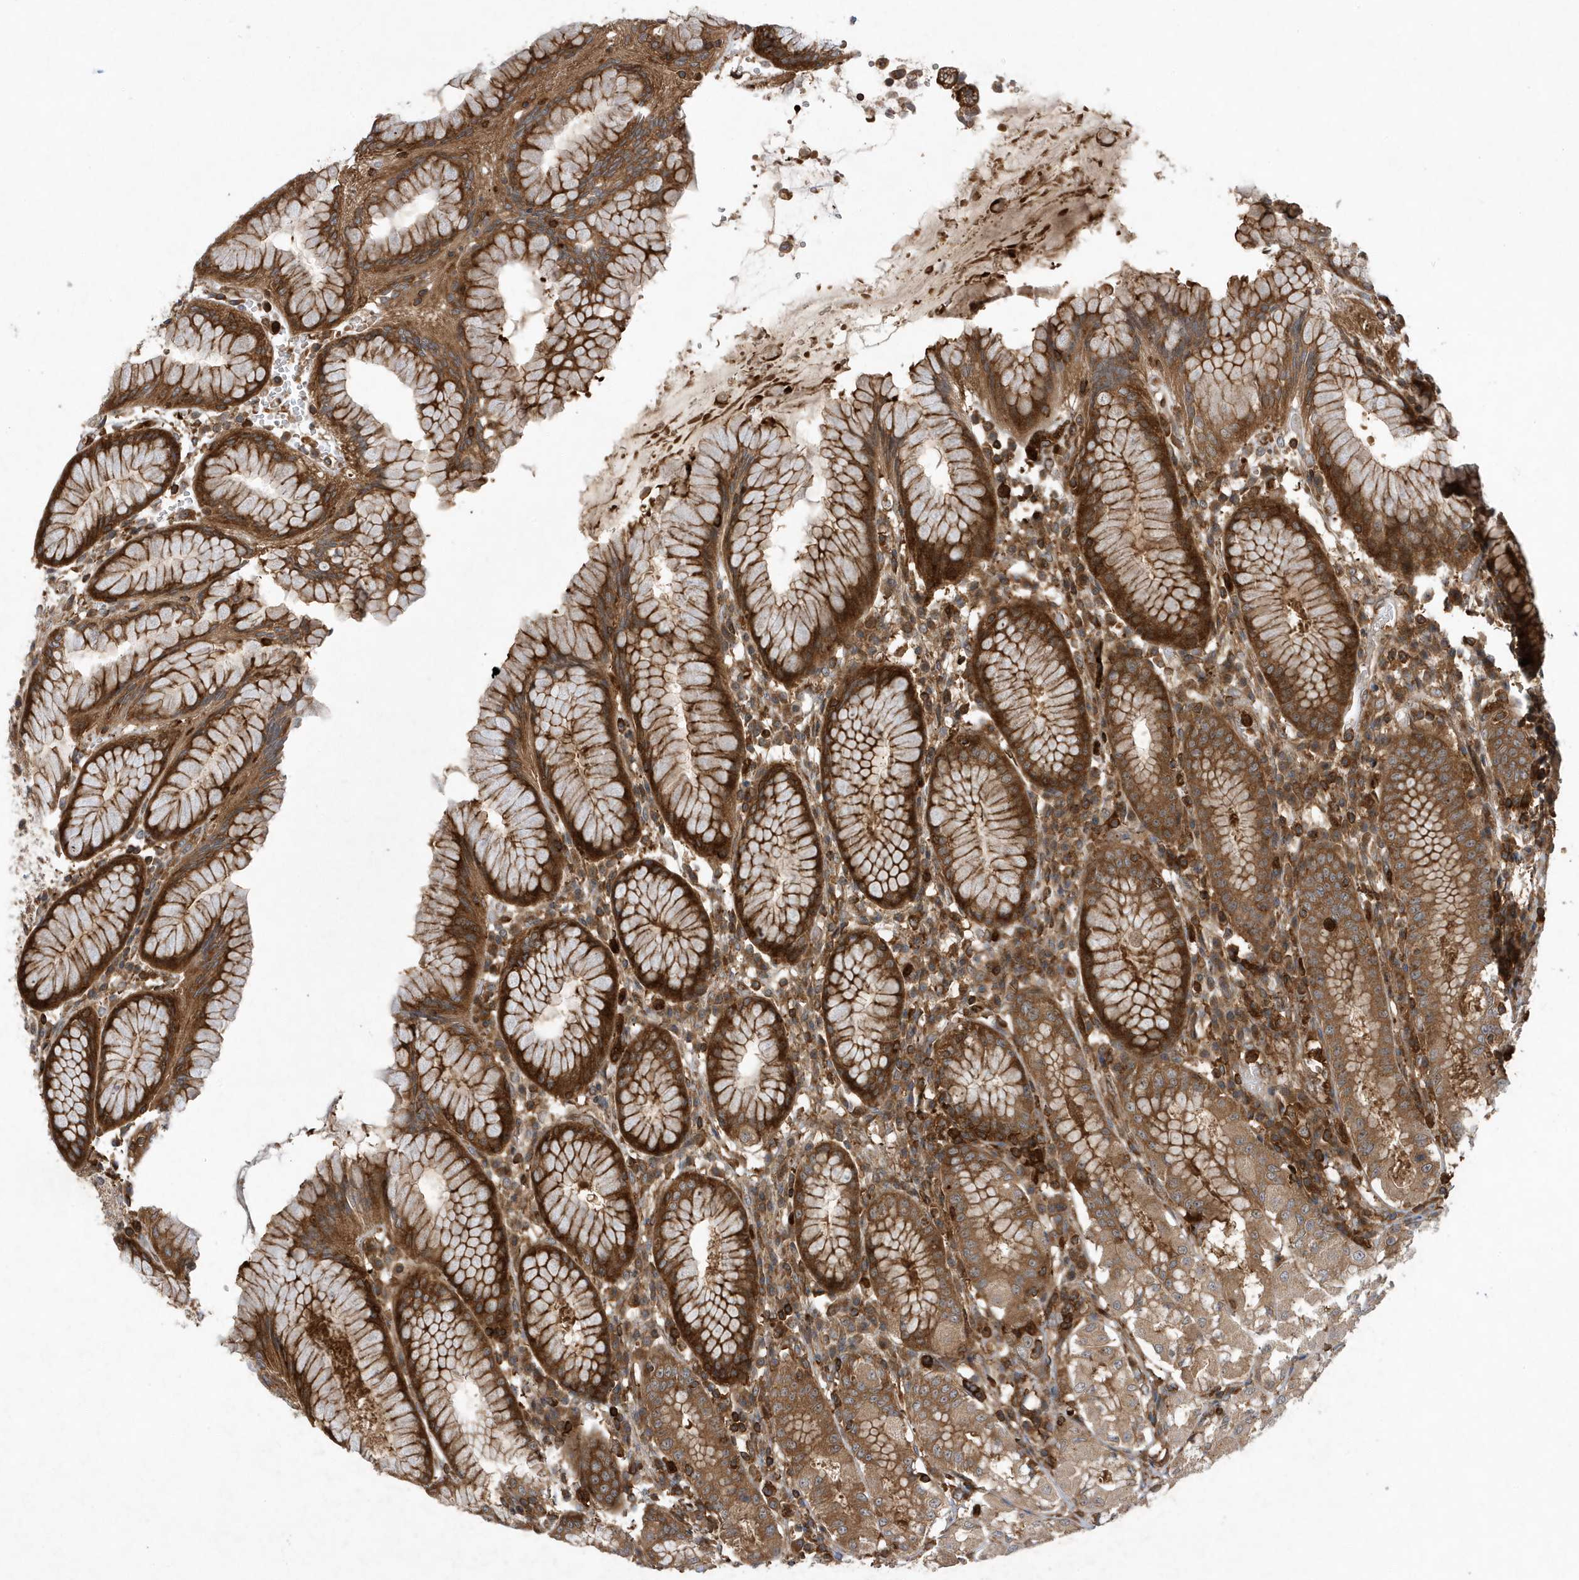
{"staining": {"intensity": "strong", "quantity": ">75%", "location": "cytoplasmic/membranous"}, "tissue": "stomach", "cell_type": "Glandular cells", "image_type": "normal", "snomed": [{"axis": "morphology", "description": "Normal tissue, NOS"}, {"axis": "topography", "description": "Stomach"}, {"axis": "topography", "description": "Stomach, lower"}], "caption": "Unremarkable stomach was stained to show a protein in brown. There is high levels of strong cytoplasmic/membranous staining in about >75% of glandular cells.", "gene": "LAPTM4A", "patient": {"sex": "female", "age": 56}}